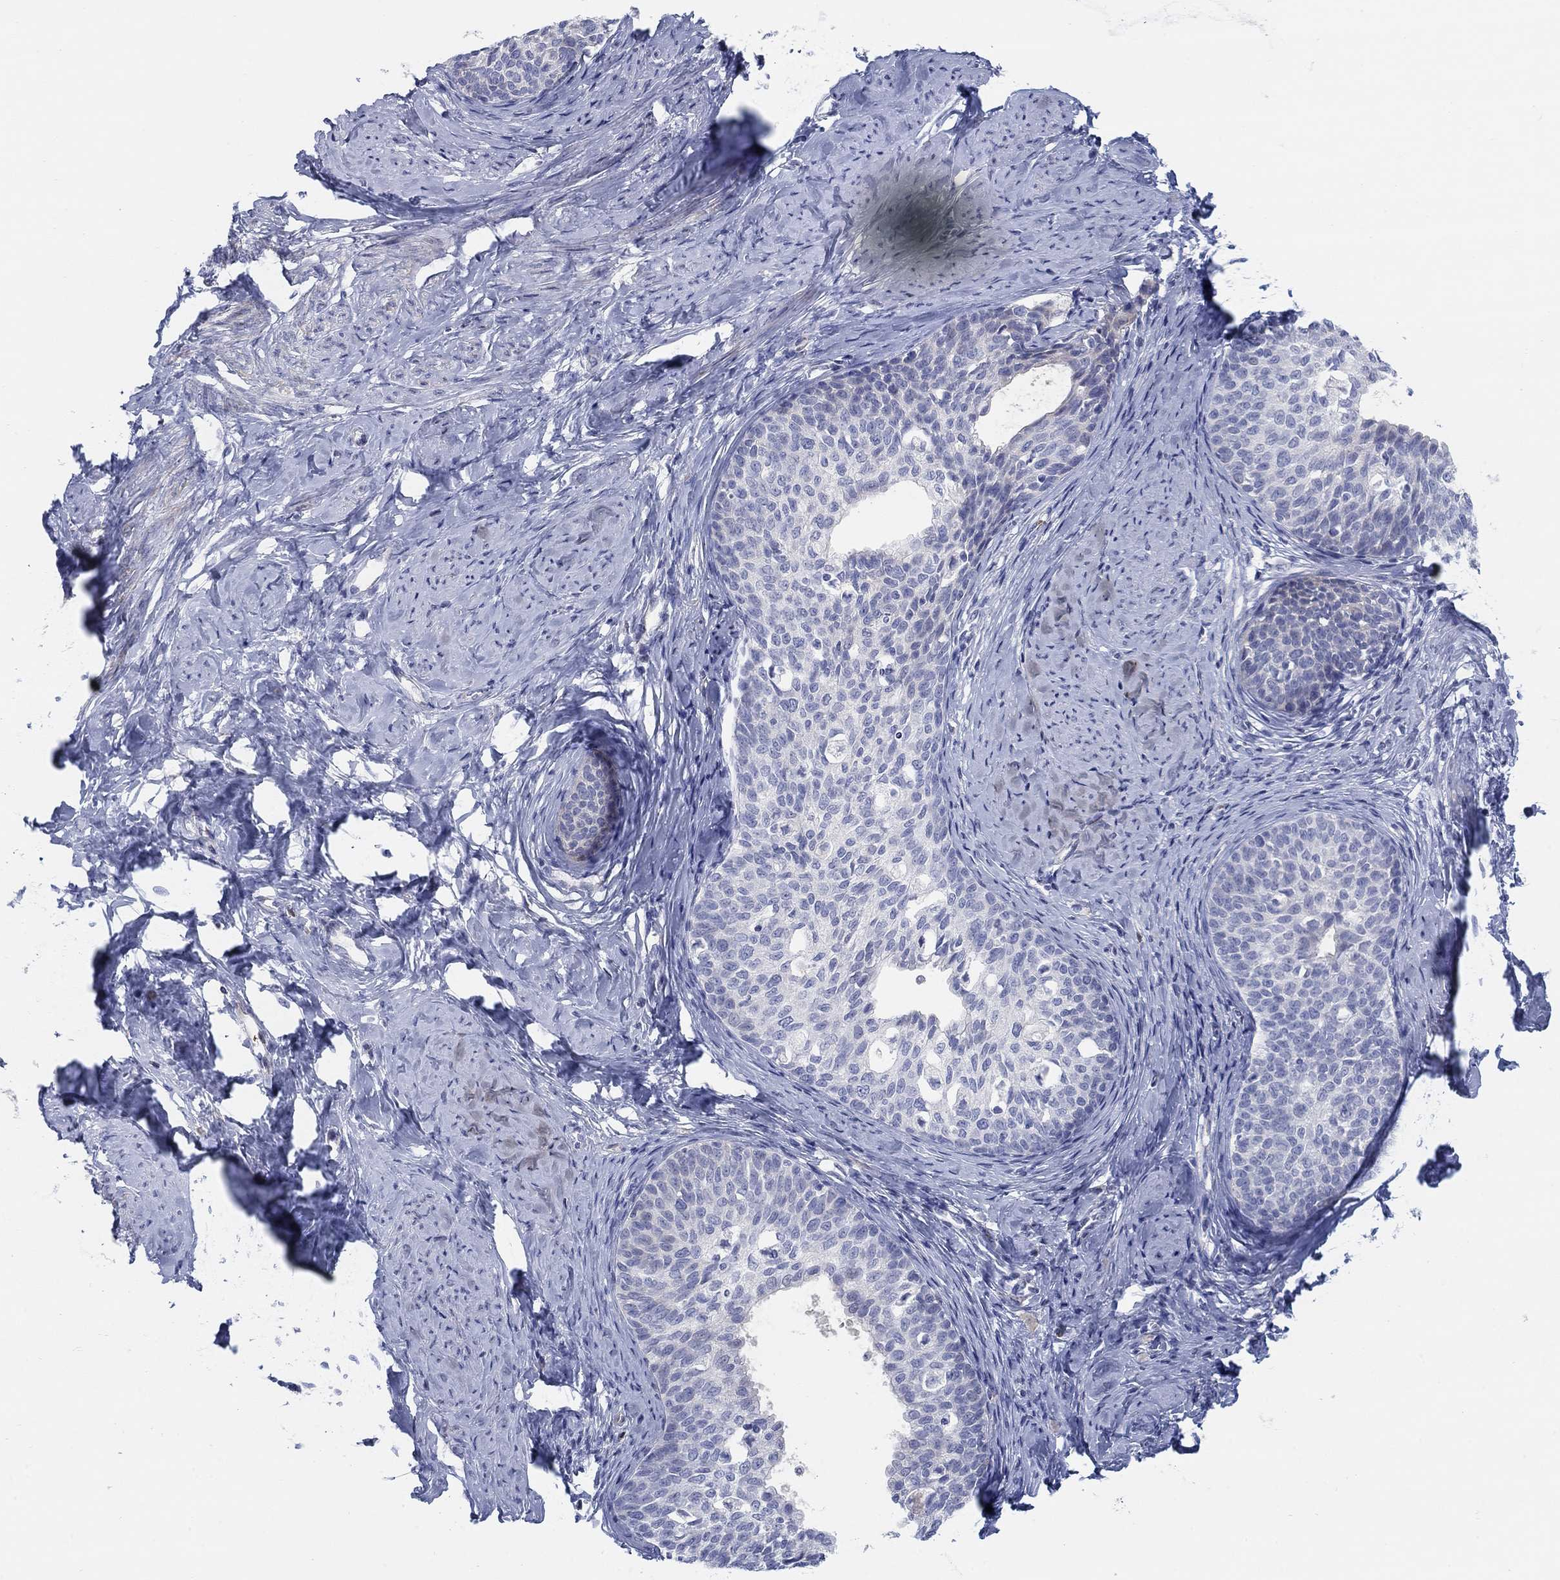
{"staining": {"intensity": "negative", "quantity": "none", "location": "none"}, "tissue": "cervical cancer", "cell_type": "Tumor cells", "image_type": "cancer", "snomed": [{"axis": "morphology", "description": "Squamous cell carcinoma, NOS"}, {"axis": "topography", "description": "Cervix"}], "caption": "There is no significant staining in tumor cells of cervical squamous cell carcinoma.", "gene": "HEATR4", "patient": {"sex": "female", "age": 51}}